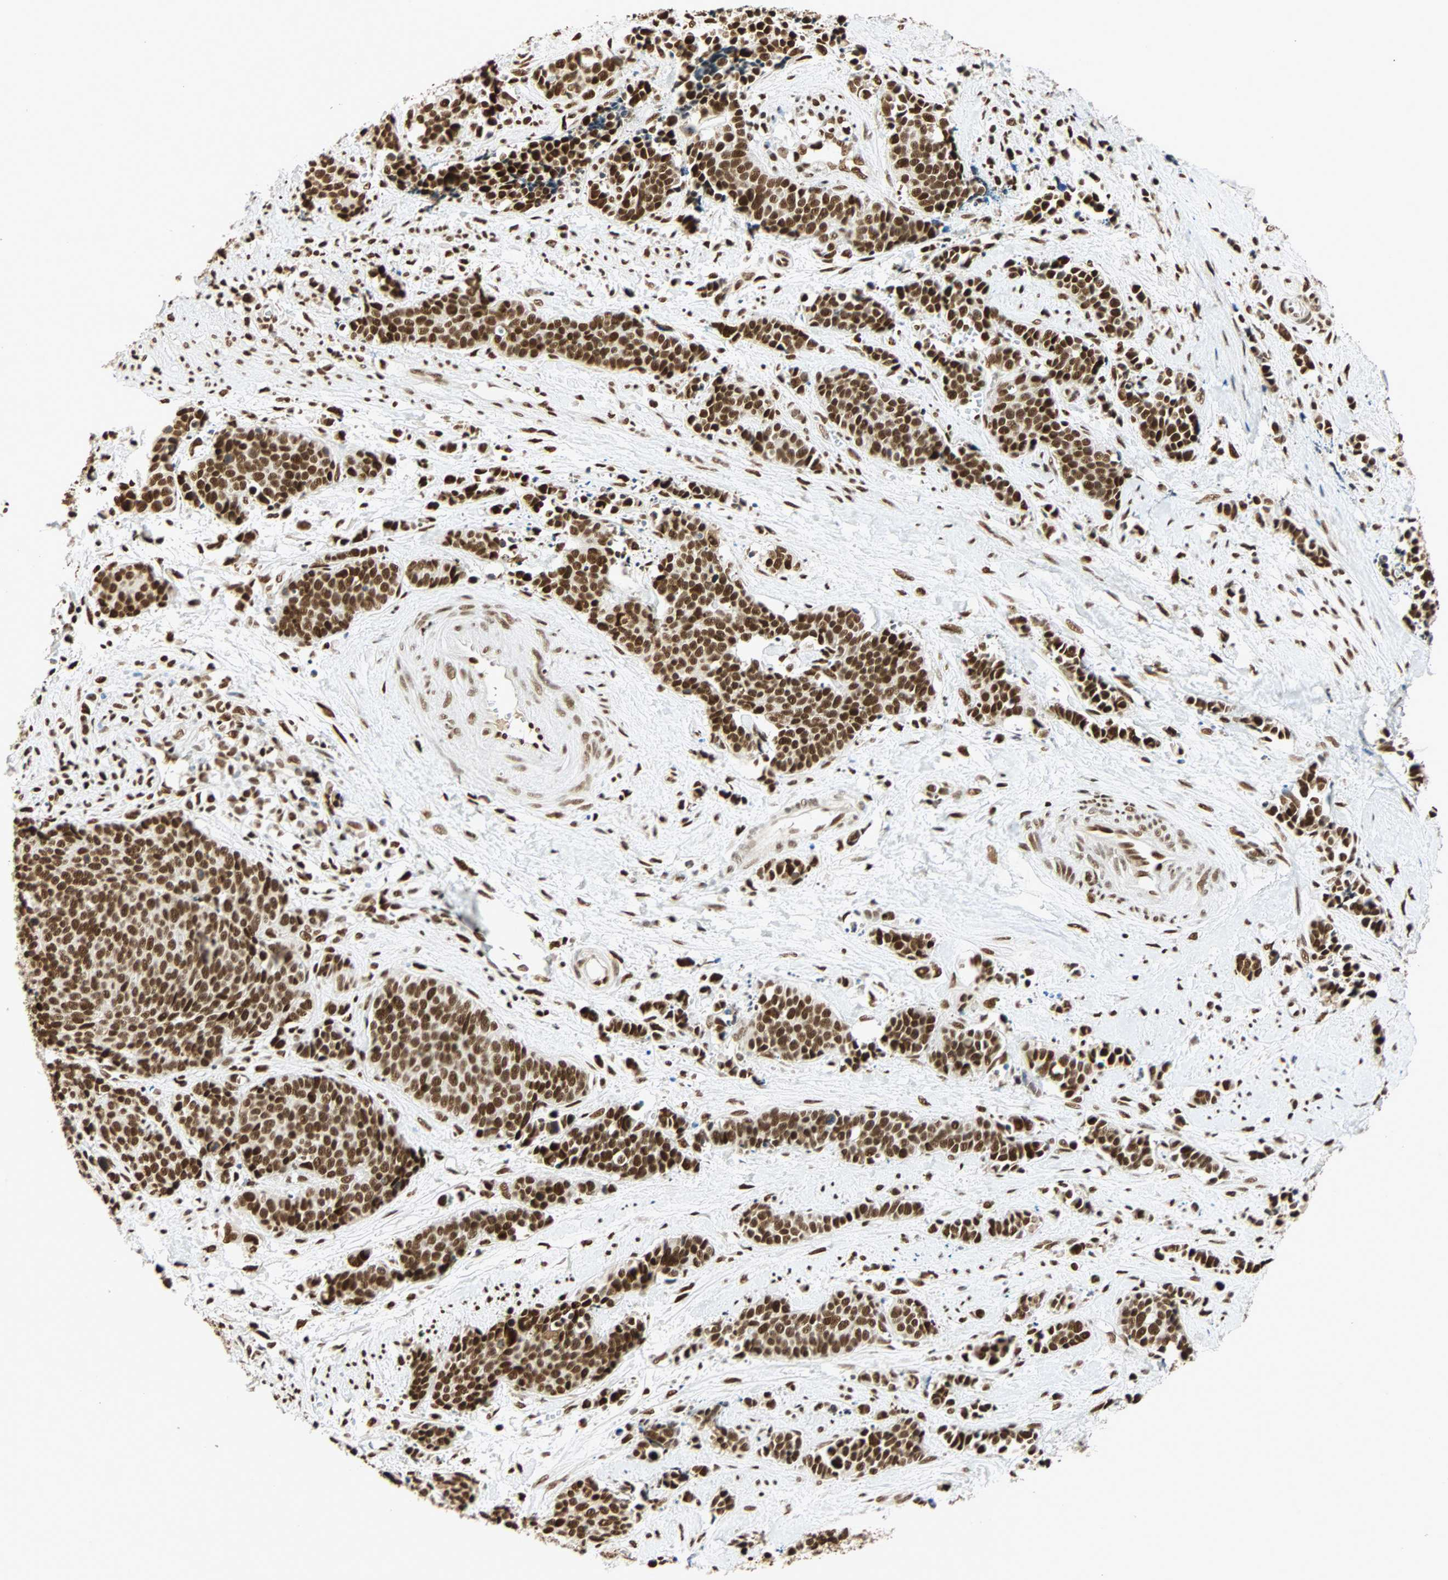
{"staining": {"intensity": "strong", "quantity": ">75%", "location": "nuclear"}, "tissue": "cervical cancer", "cell_type": "Tumor cells", "image_type": "cancer", "snomed": [{"axis": "morphology", "description": "Squamous cell carcinoma, NOS"}, {"axis": "topography", "description": "Cervix"}], "caption": "Squamous cell carcinoma (cervical) stained with immunohistochemistry (IHC) exhibits strong nuclear positivity in about >75% of tumor cells.", "gene": "CDK12", "patient": {"sex": "female", "age": 35}}